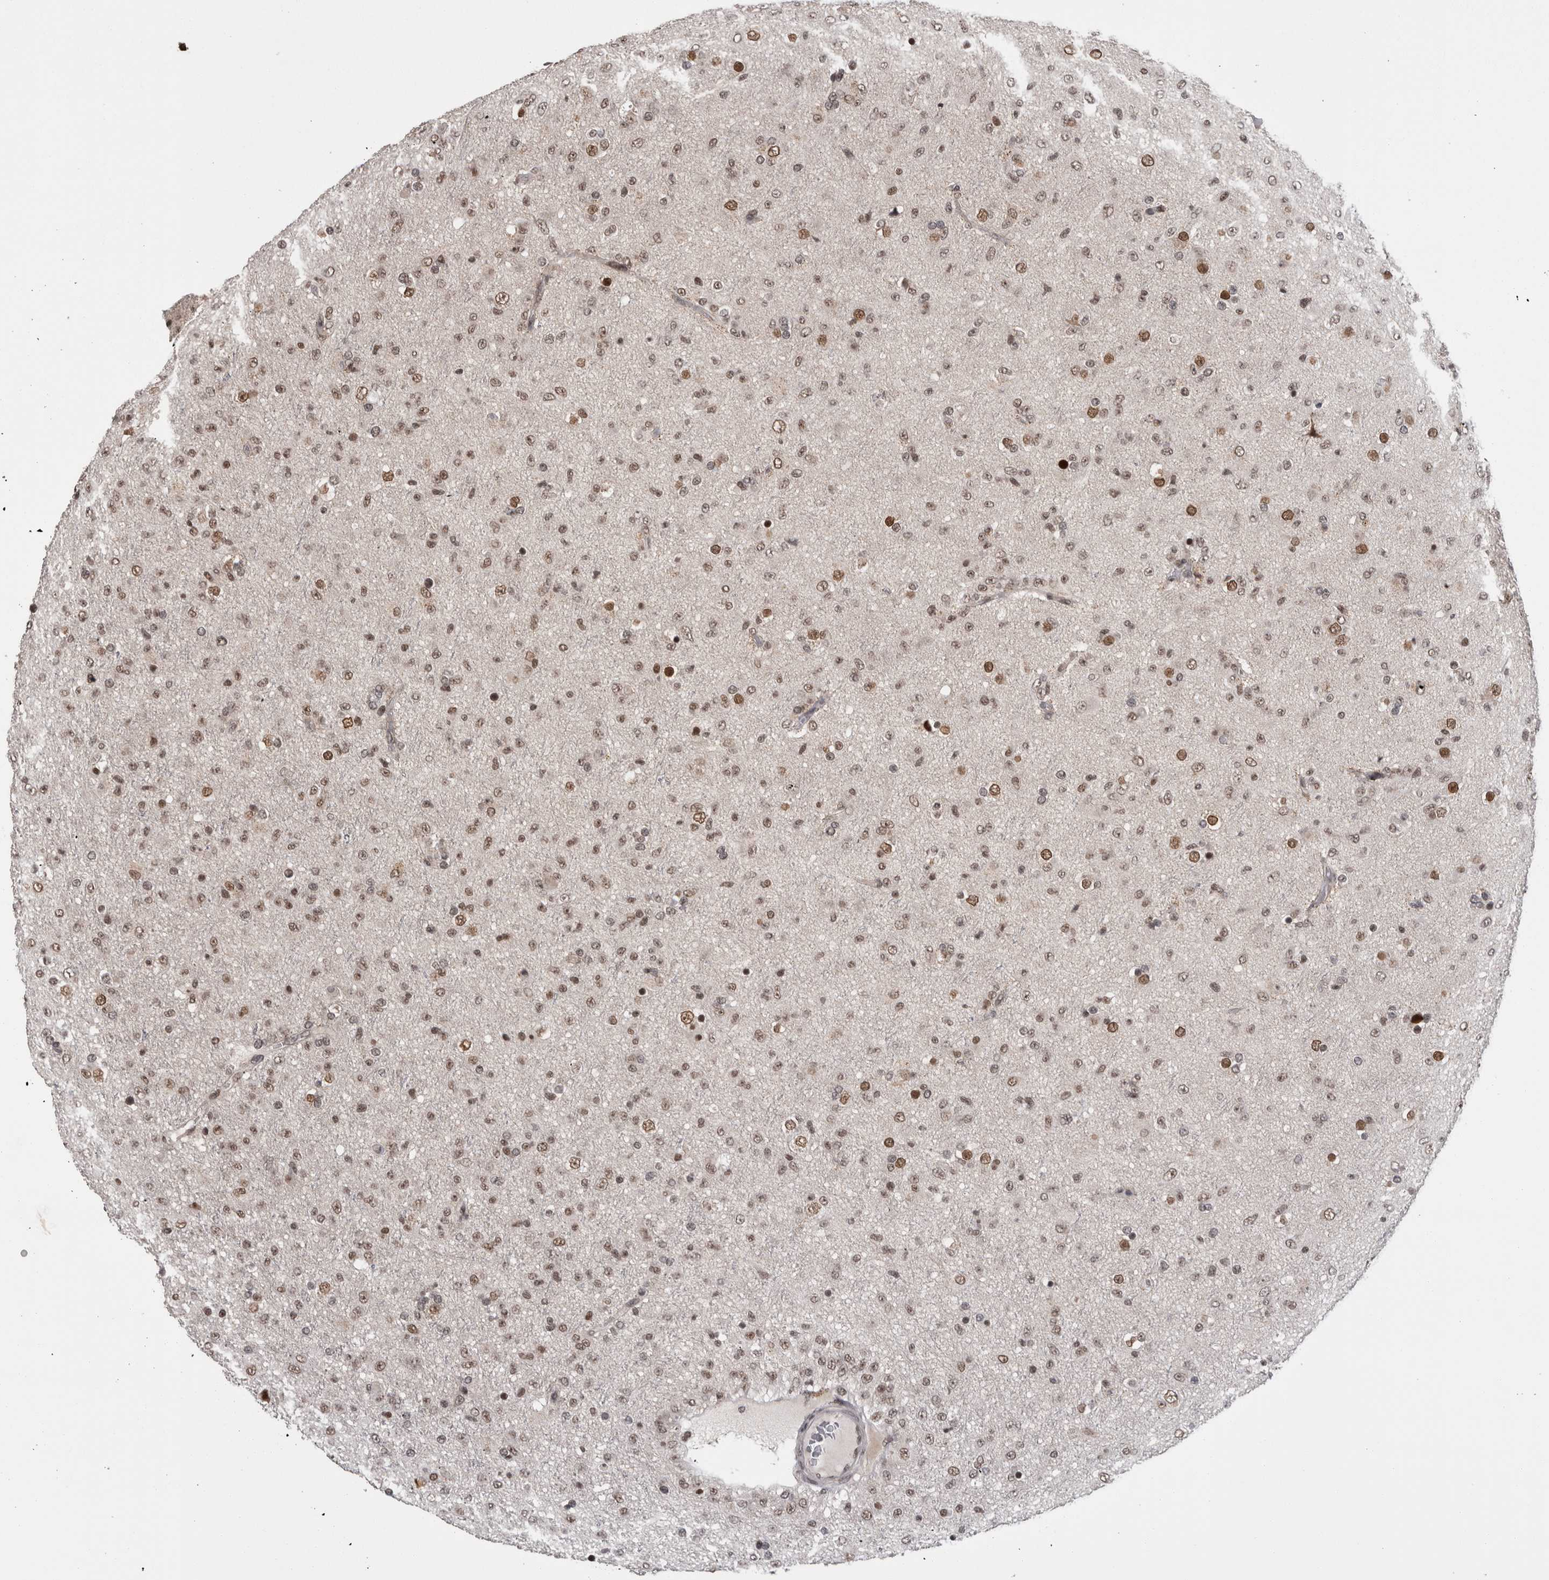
{"staining": {"intensity": "weak", "quantity": ">75%", "location": "nuclear"}, "tissue": "glioma", "cell_type": "Tumor cells", "image_type": "cancer", "snomed": [{"axis": "morphology", "description": "Glioma, malignant, Low grade"}, {"axis": "topography", "description": "Brain"}], "caption": "A low amount of weak nuclear staining is appreciated in about >75% of tumor cells in malignant glioma (low-grade) tissue.", "gene": "CPSF2", "patient": {"sex": "male", "age": 65}}